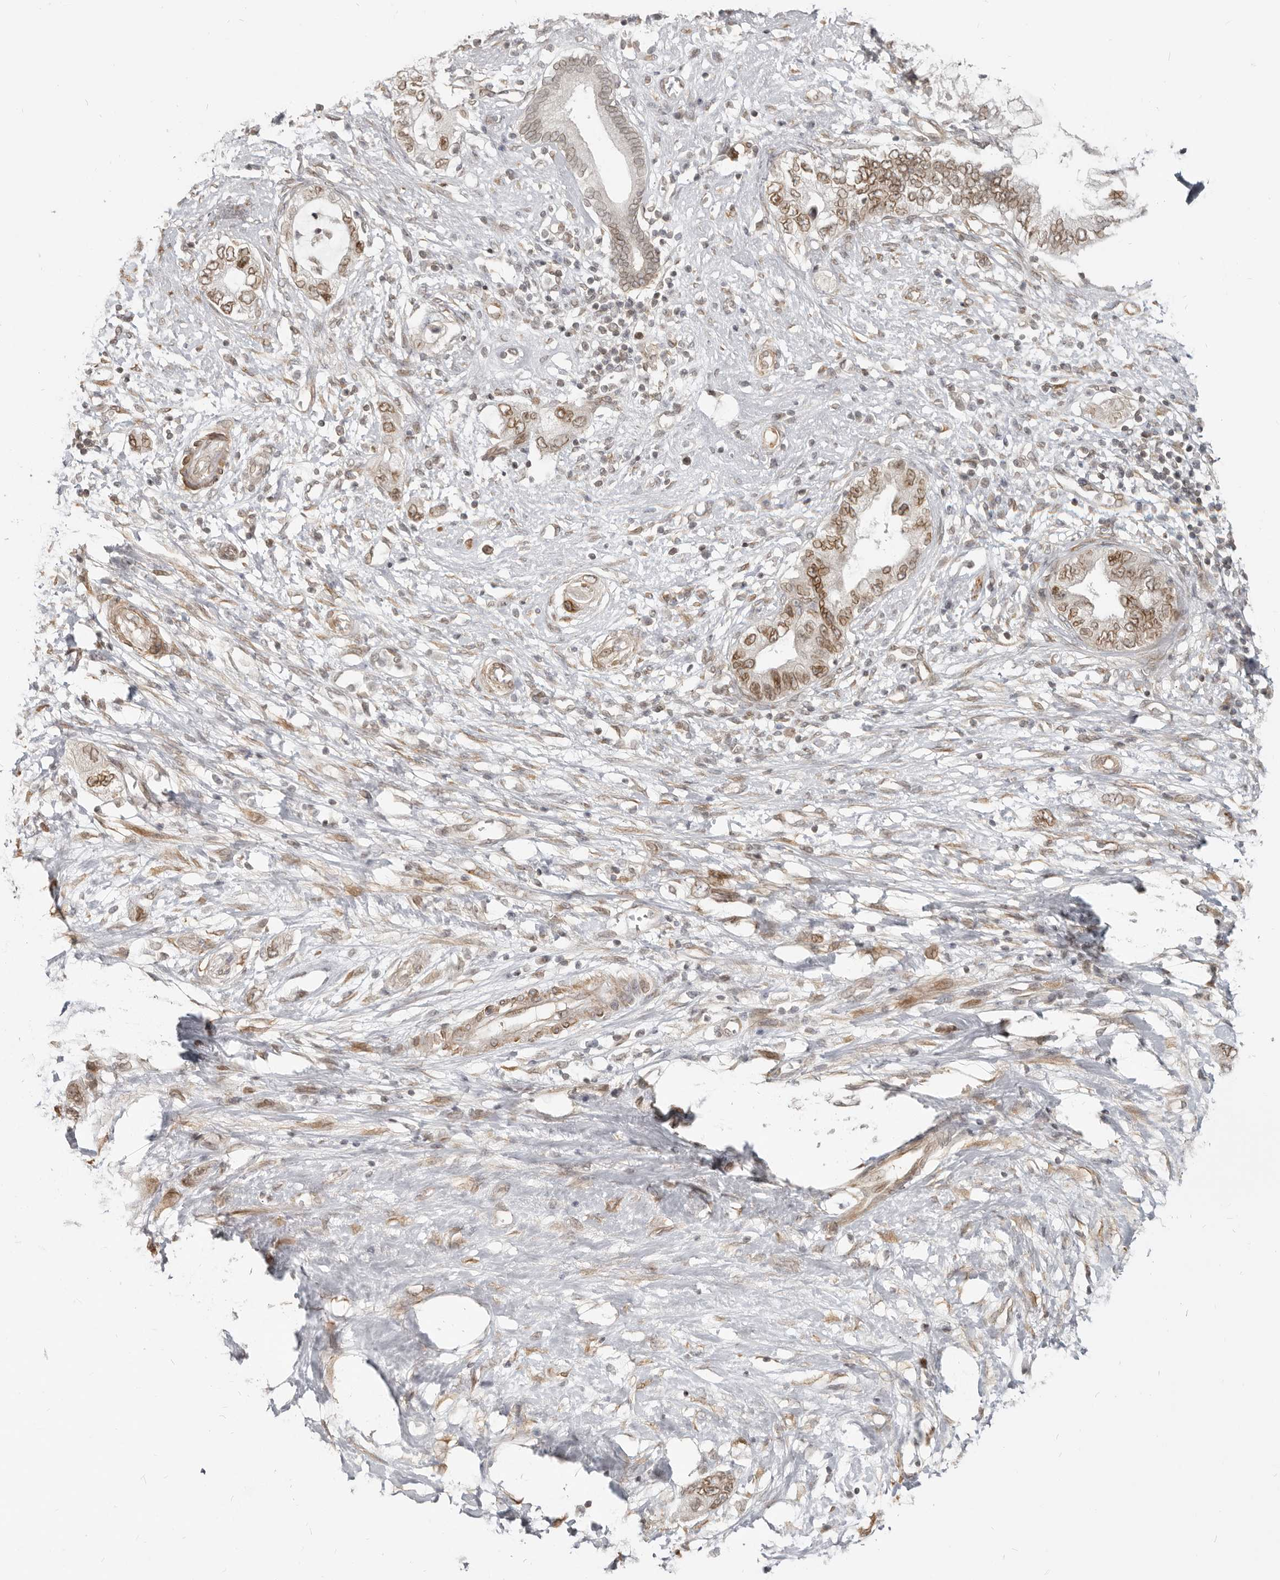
{"staining": {"intensity": "moderate", "quantity": ">75%", "location": "cytoplasmic/membranous,nuclear"}, "tissue": "pancreatic cancer", "cell_type": "Tumor cells", "image_type": "cancer", "snomed": [{"axis": "morphology", "description": "Adenocarcinoma, NOS"}, {"axis": "topography", "description": "Pancreas"}], "caption": "Immunohistochemical staining of pancreatic cancer (adenocarcinoma) displays medium levels of moderate cytoplasmic/membranous and nuclear protein staining in approximately >75% of tumor cells.", "gene": "NUP153", "patient": {"sex": "female", "age": 73}}